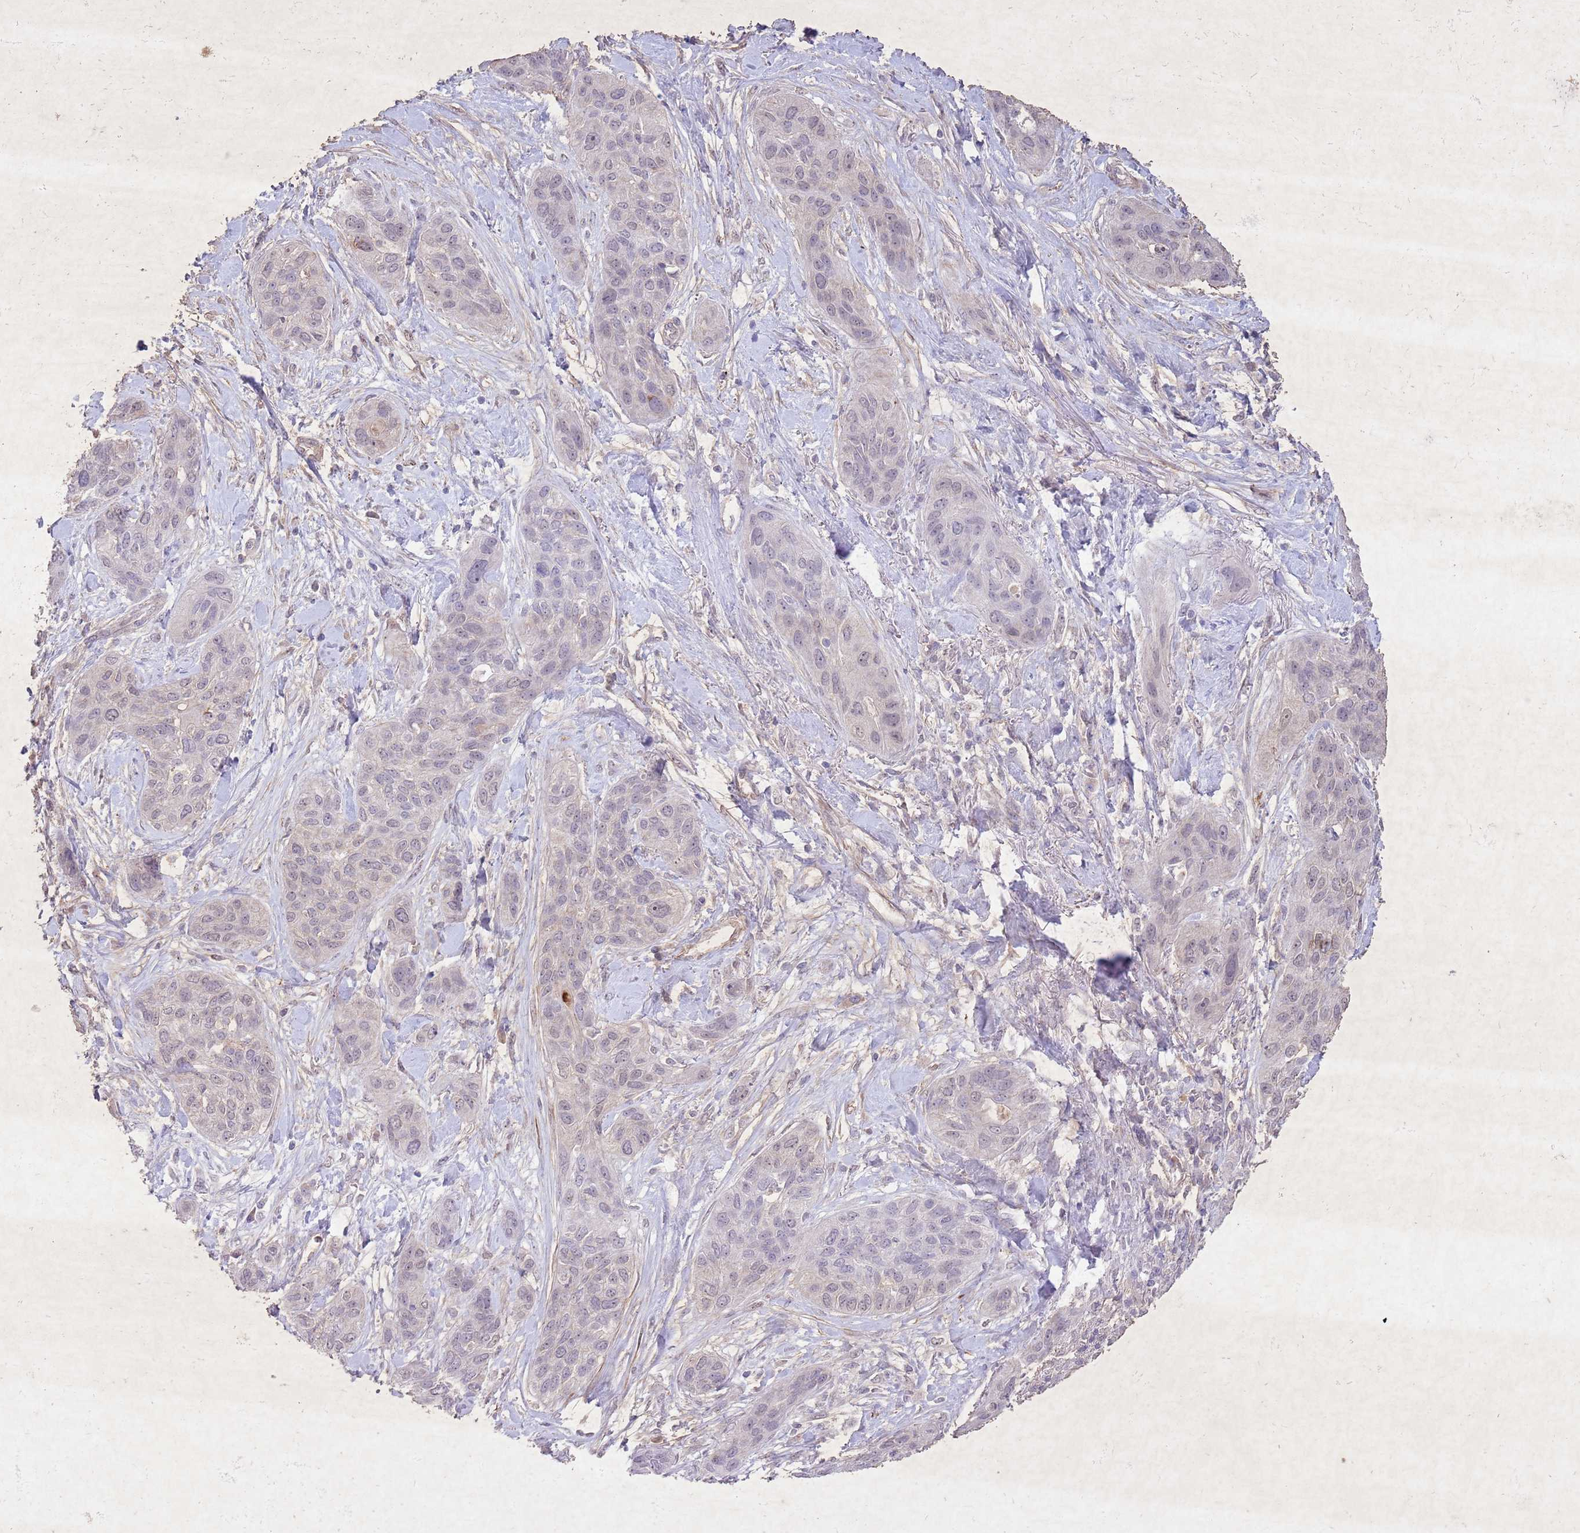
{"staining": {"intensity": "weak", "quantity": "<25%", "location": "nuclear"}, "tissue": "lung cancer", "cell_type": "Tumor cells", "image_type": "cancer", "snomed": [{"axis": "morphology", "description": "Squamous cell carcinoma, NOS"}, {"axis": "topography", "description": "Lung"}], "caption": "The micrograph demonstrates no significant positivity in tumor cells of lung cancer (squamous cell carcinoma). (Brightfield microscopy of DAB (3,3'-diaminobenzidine) IHC at high magnification).", "gene": "CCNI", "patient": {"sex": "female", "age": 70}}